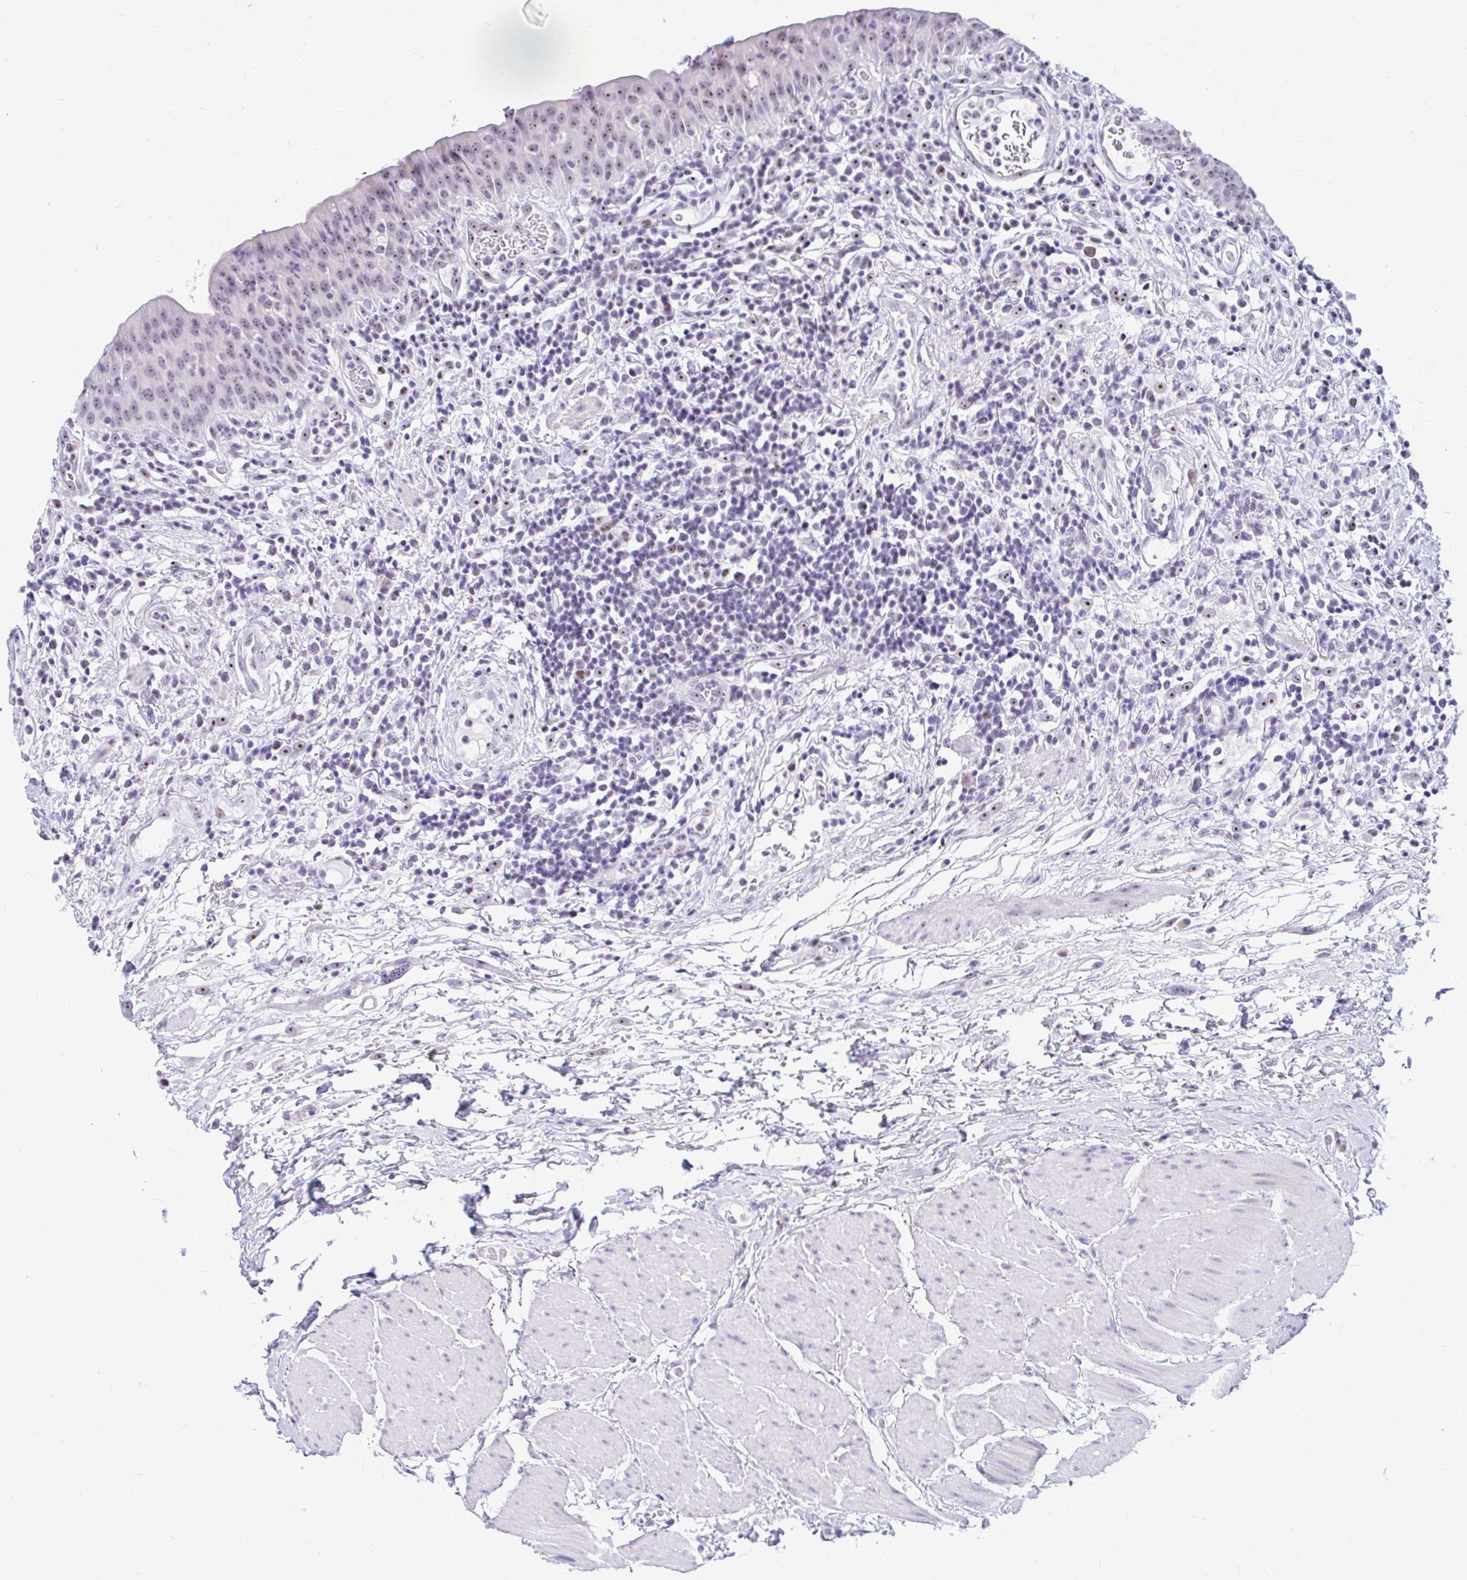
{"staining": {"intensity": "moderate", "quantity": ">75%", "location": "nuclear"}, "tissue": "urinary bladder", "cell_type": "Urothelial cells", "image_type": "normal", "snomed": [{"axis": "morphology", "description": "Normal tissue, NOS"}, {"axis": "morphology", "description": "Inflammation, NOS"}, {"axis": "topography", "description": "Urinary bladder"}], "caption": "Human urinary bladder stained for a protein (brown) displays moderate nuclear positive expression in approximately >75% of urothelial cells.", "gene": "FTSJ3", "patient": {"sex": "male", "age": 57}}